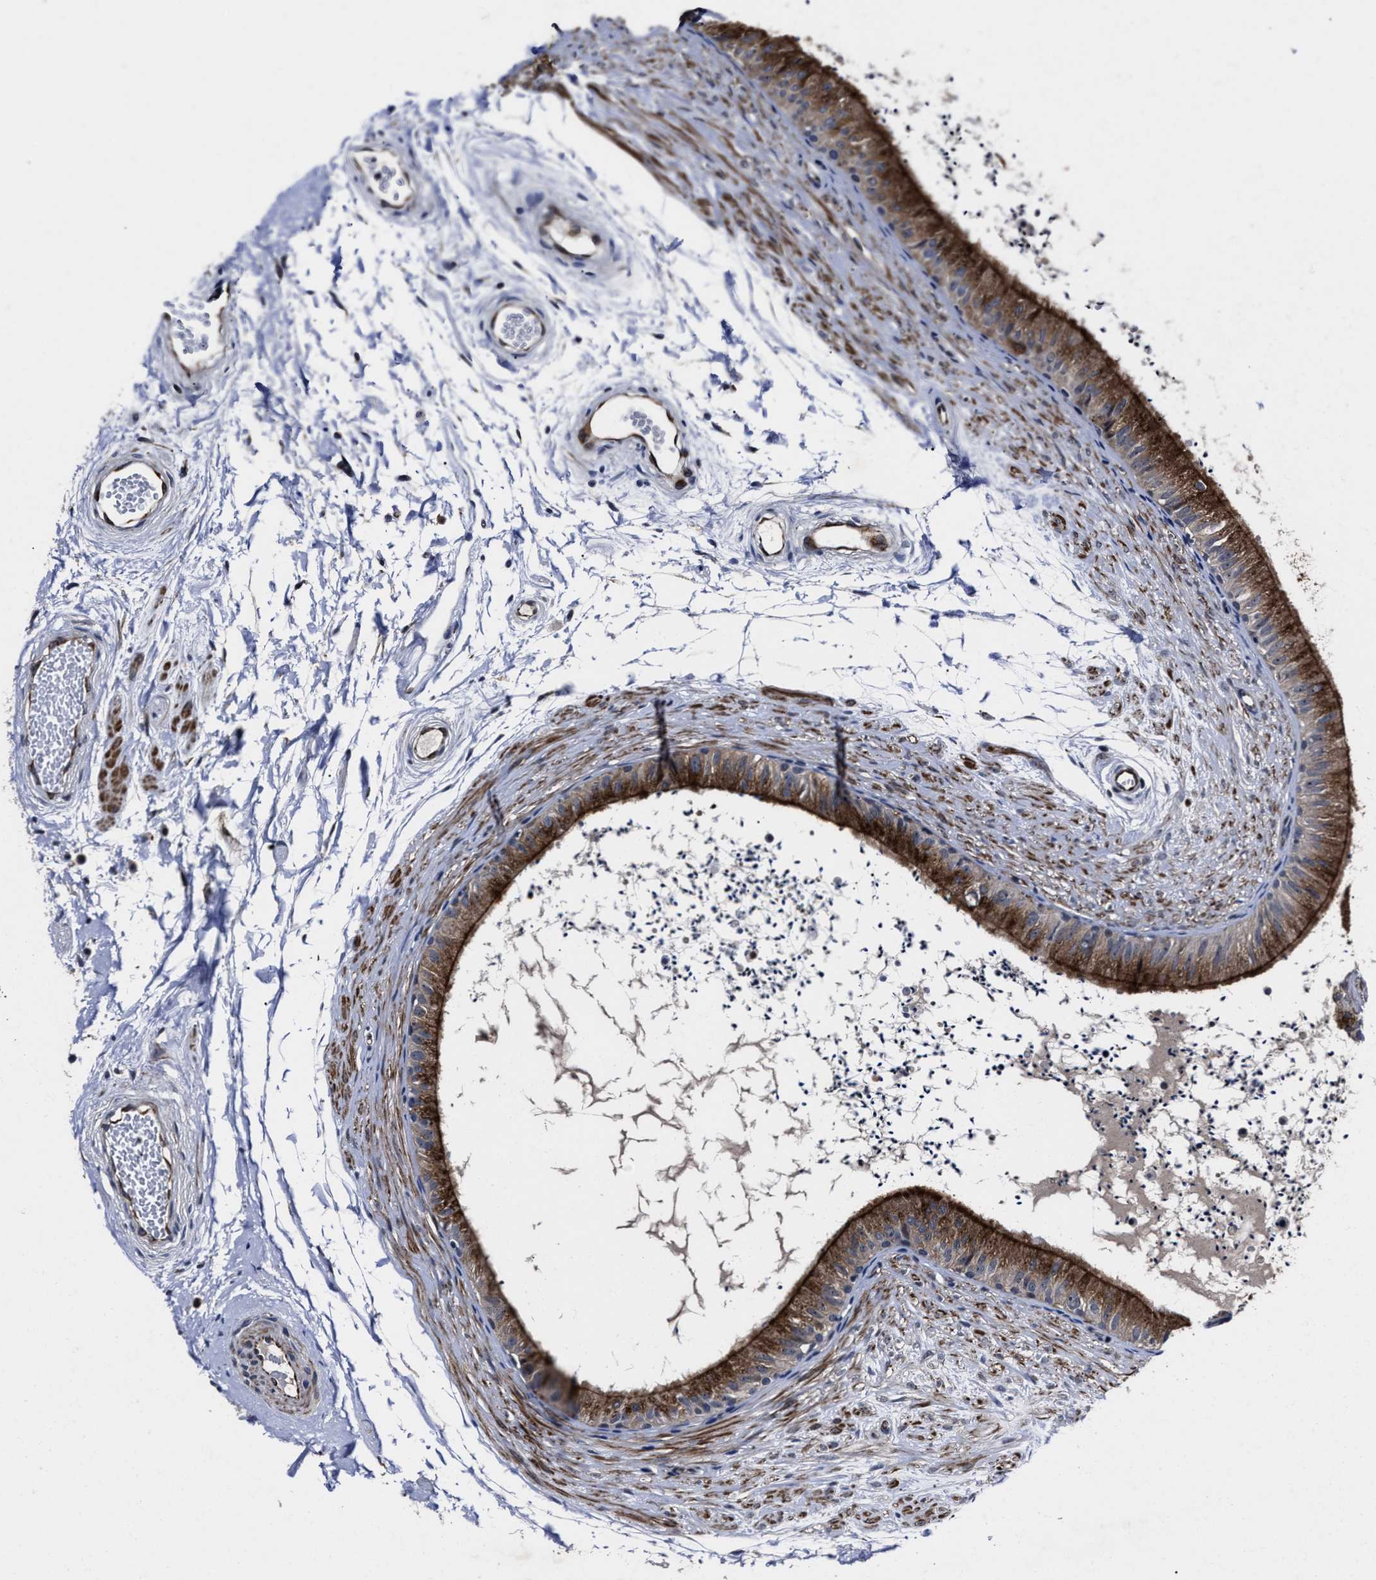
{"staining": {"intensity": "moderate", "quantity": ">75%", "location": "cytoplasmic/membranous"}, "tissue": "epididymis", "cell_type": "Glandular cells", "image_type": "normal", "snomed": [{"axis": "morphology", "description": "Normal tissue, NOS"}, {"axis": "topography", "description": "Epididymis"}], "caption": "IHC (DAB (3,3'-diaminobenzidine)) staining of unremarkable epididymis reveals moderate cytoplasmic/membranous protein expression in approximately >75% of glandular cells.", "gene": "RSBN1L", "patient": {"sex": "male", "age": 56}}